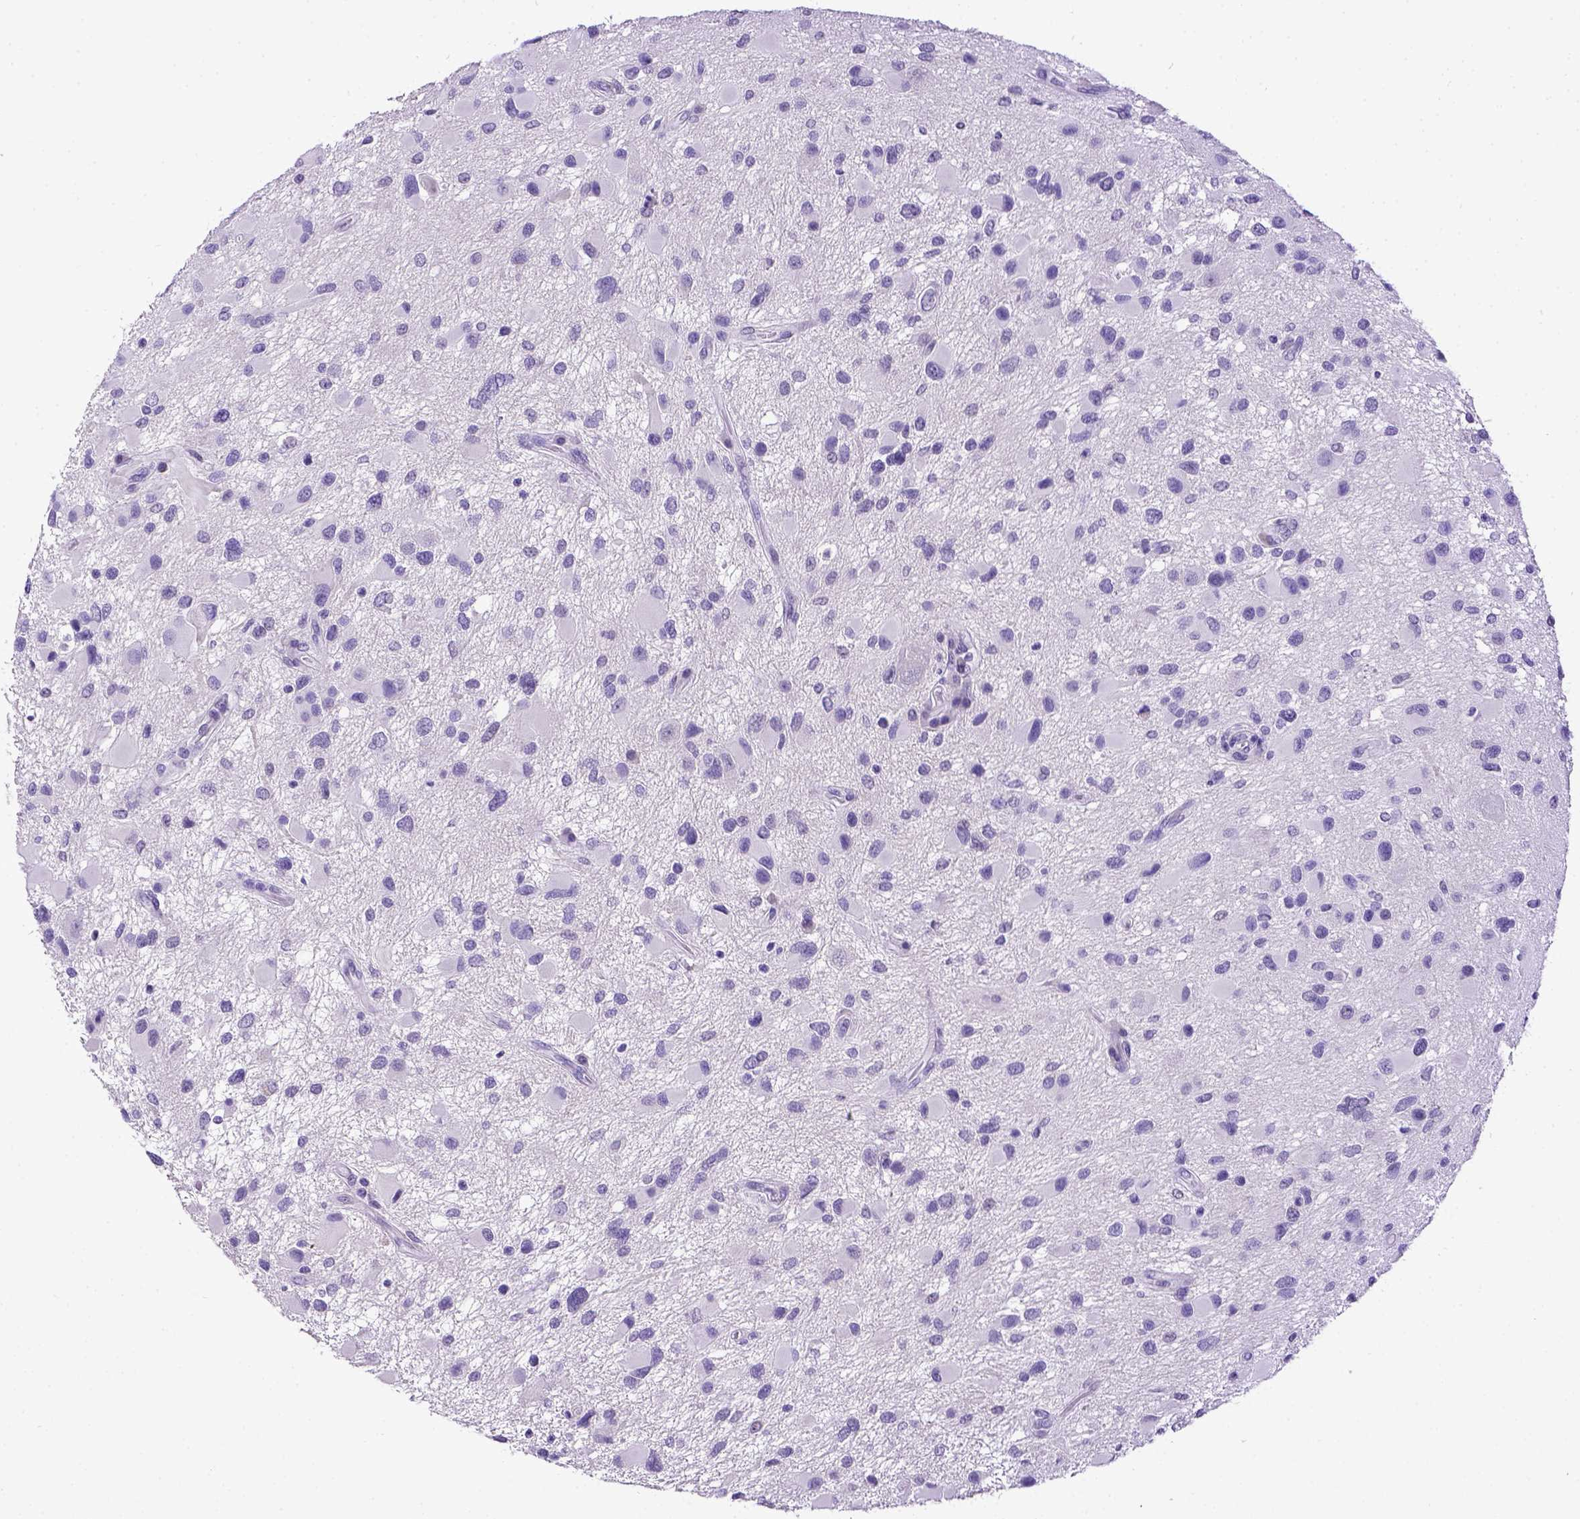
{"staining": {"intensity": "negative", "quantity": "none", "location": "none"}, "tissue": "glioma", "cell_type": "Tumor cells", "image_type": "cancer", "snomed": [{"axis": "morphology", "description": "Glioma, malignant, Low grade"}, {"axis": "topography", "description": "Brain"}], "caption": "High power microscopy photomicrograph of an IHC micrograph of glioma, revealing no significant positivity in tumor cells. (Immunohistochemistry, brightfield microscopy, high magnification).", "gene": "ESR1", "patient": {"sex": "female", "age": 32}}